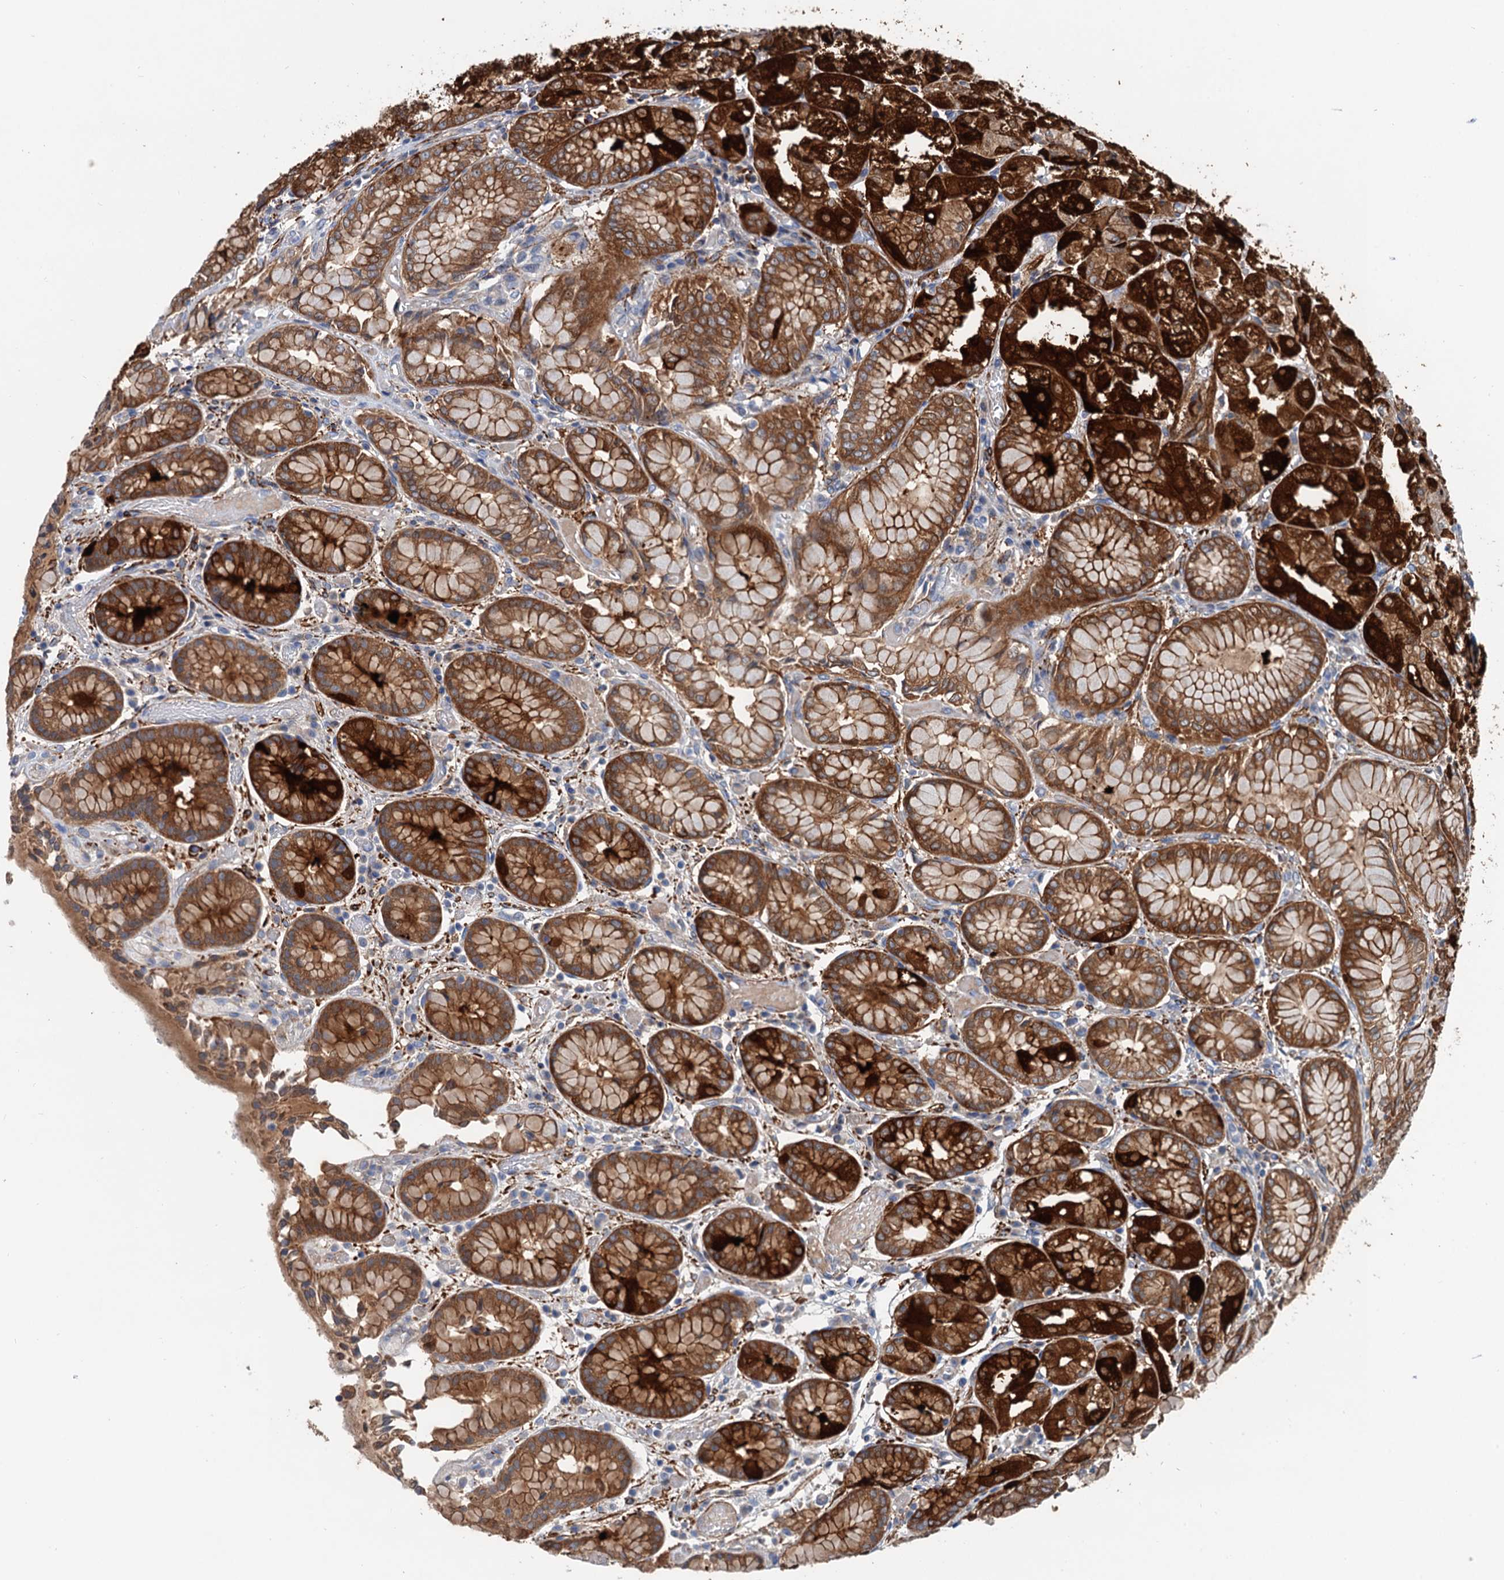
{"staining": {"intensity": "strong", "quantity": "25%-75%", "location": "cytoplasmic/membranous"}, "tissue": "stomach", "cell_type": "Glandular cells", "image_type": "normal", "snomed": [{"axis": "morphology", "description": "Normal tissue, NOS"}, {"axis": "topography", "description": "Stomach, upper"}], "caption": "The immunohistochemical stain shows strong cytoplasmic/membranous expression in glandular cells of normal stomach. (DAB (3,3'-diaminobenzidine) IHC with brightfield microscopy, high magnification).", "gene": "CSTPP1", "patient": {"sex": "male", "age": 72}}